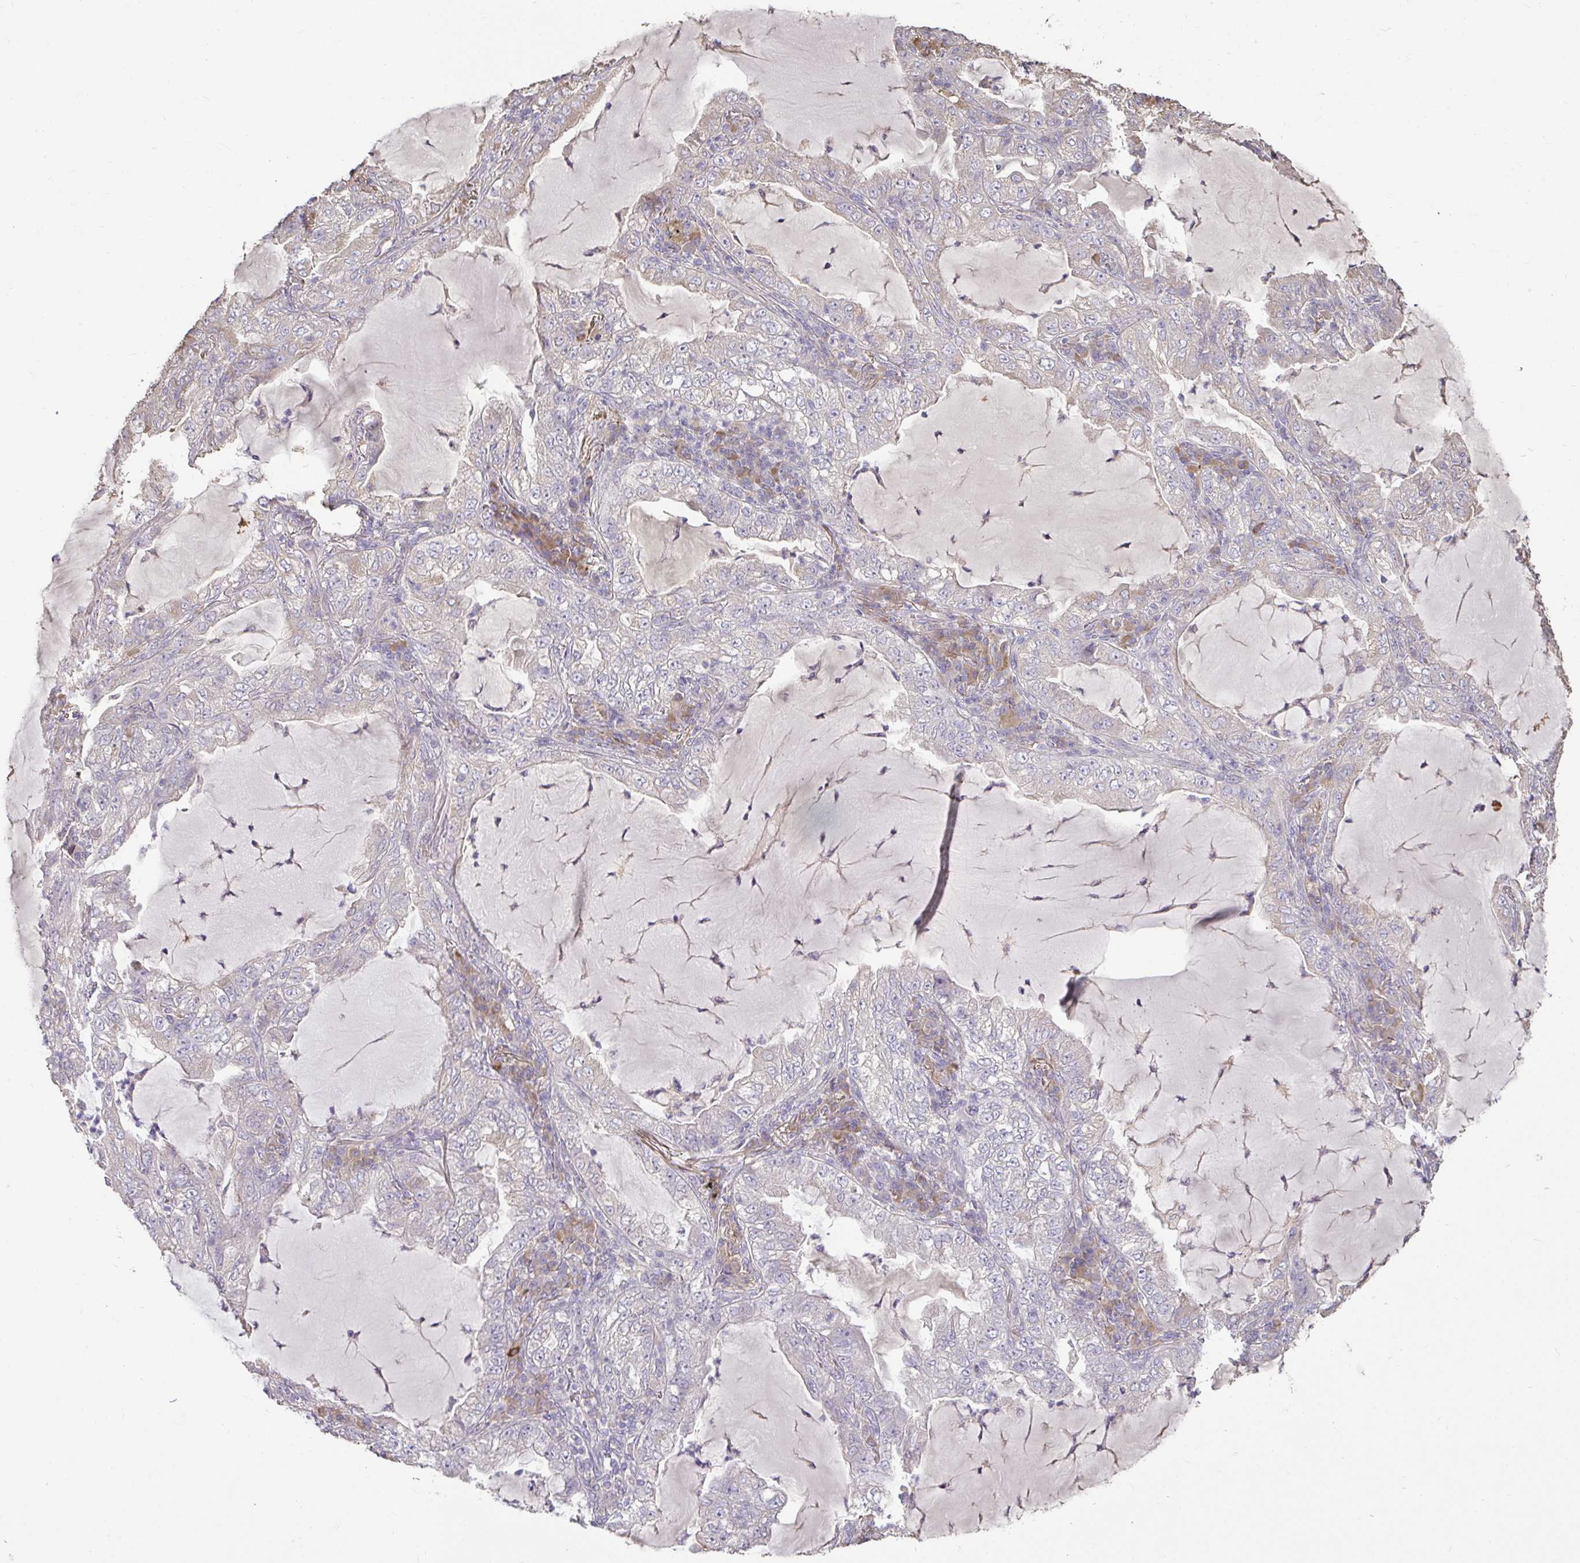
{"staining": {"intensity": "negative", "quantity": "none", "location": "none"}, "tissue": "lung cancer", "cell_type": "Tumor cells", "image_type": "cancer", "snomed": [{"axis": "morphology", "description": "Adenocarcinoma, NOS"}, {"axis": "topography", "description": "Lung"}], "caption": "Immunohistochemical staining of human adenocarcinoma (lung) displays no significant positivity in tumor cells. (DAB (3,3'-diaminobenzidine) immunohistochemistry (IHC), high magnification).", "gene": "BRINP3", "patient": {"sex": "female", "age": 73}}